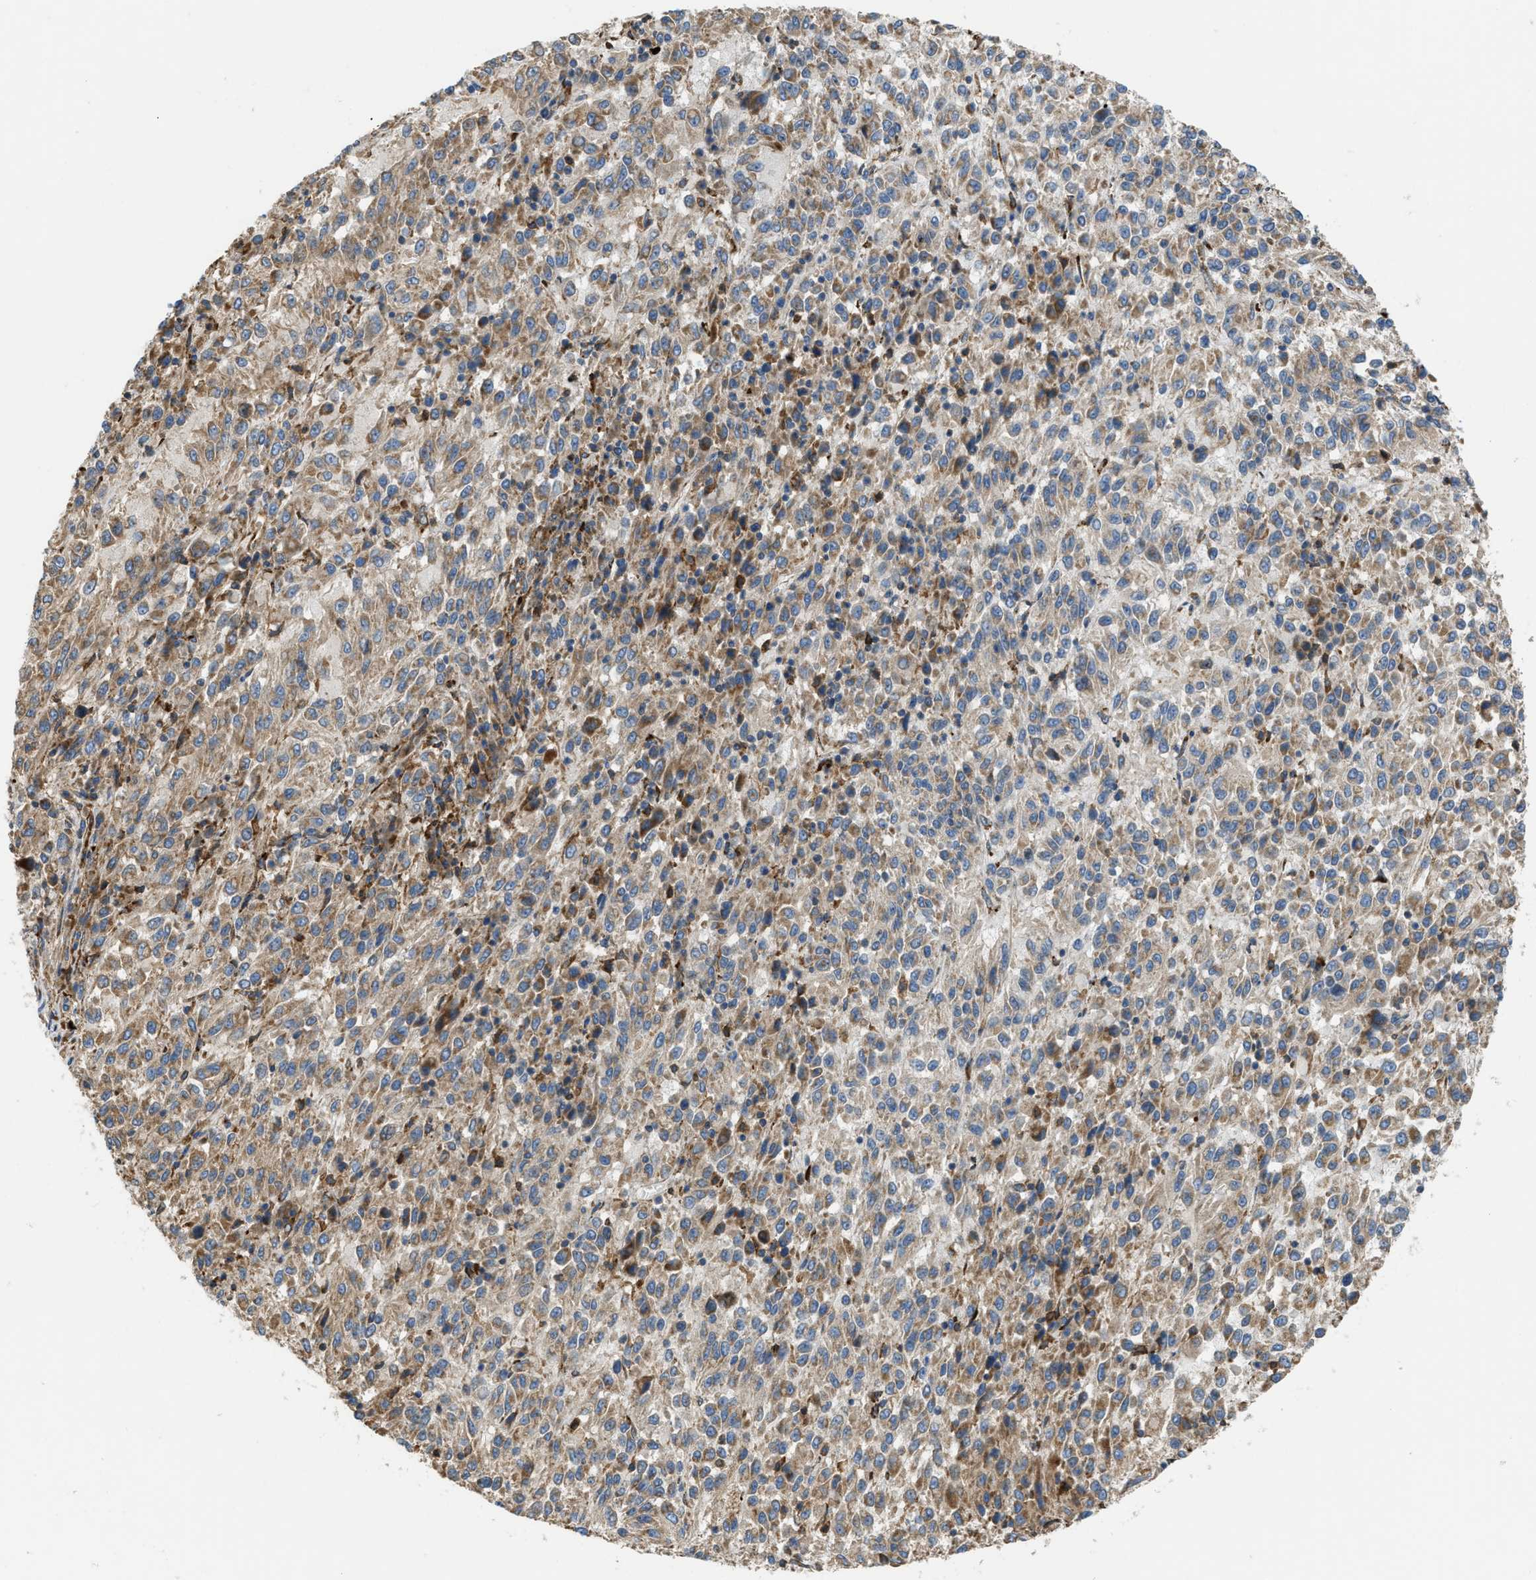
{"staining": {"intensity": "moderate", "quantity": "25%-75%", "location": "cytoplasmic/membranous"}, "tissue": "melanoma", "cell_type": "Tumor cells", "image_type": "cancer", "snomed": [{"axis": "morphology", "description": "Malignant melanoma, Metastatic site"}, {"axis": "topography", "description": "Lung"}], "caption": "Immunohistochemical staining of malignant melanoma (metastatic site) shows medium levels of moderate cytoplasmic/membranous positivity in approximately 25%-75% of tumor cells.", "gene": "TMEM68", "patient": {"sex": "male", "age": 64}}